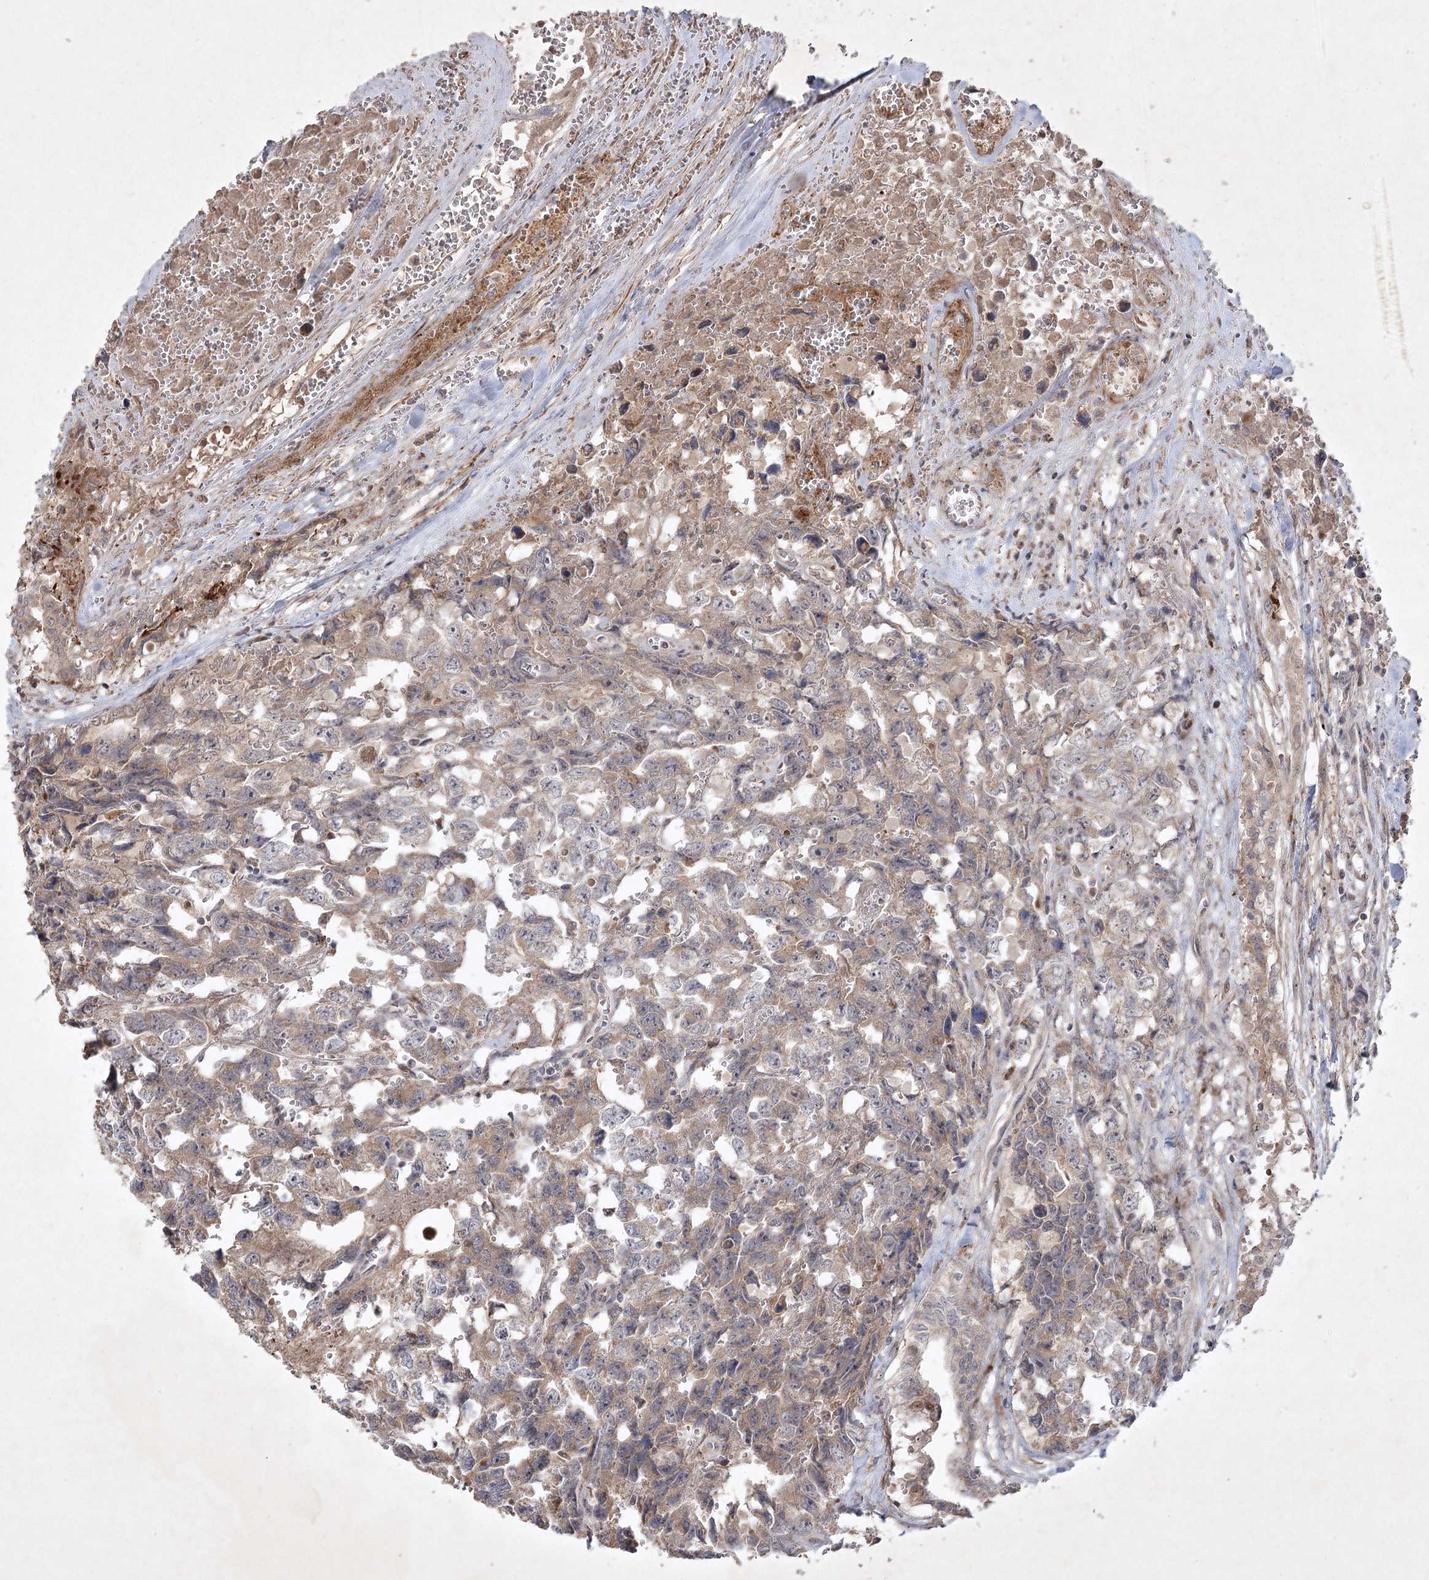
{"staining": {"intensity": "weak", "quantity": ">75%", "location": "cytoplasmic/membranous"}, "tissue": "testis cancer", "cell_type": "Tumor cells", "image_type": "cancer", "snomed": [{"axis": "morphology", "description": "Carcinoma, Embryonal, NOS"}, {"axis": "topography", "description": "Testis"}], "caption": "Protein positivity by immunohistochemistry (IHC) demonstrates weak cytoplasmic/membranous staining in about >75% of tumor cells in testis embryonal carcinoma.", "gene": "KBTBD4", "patient": {"sex": "male", "age": 31}}